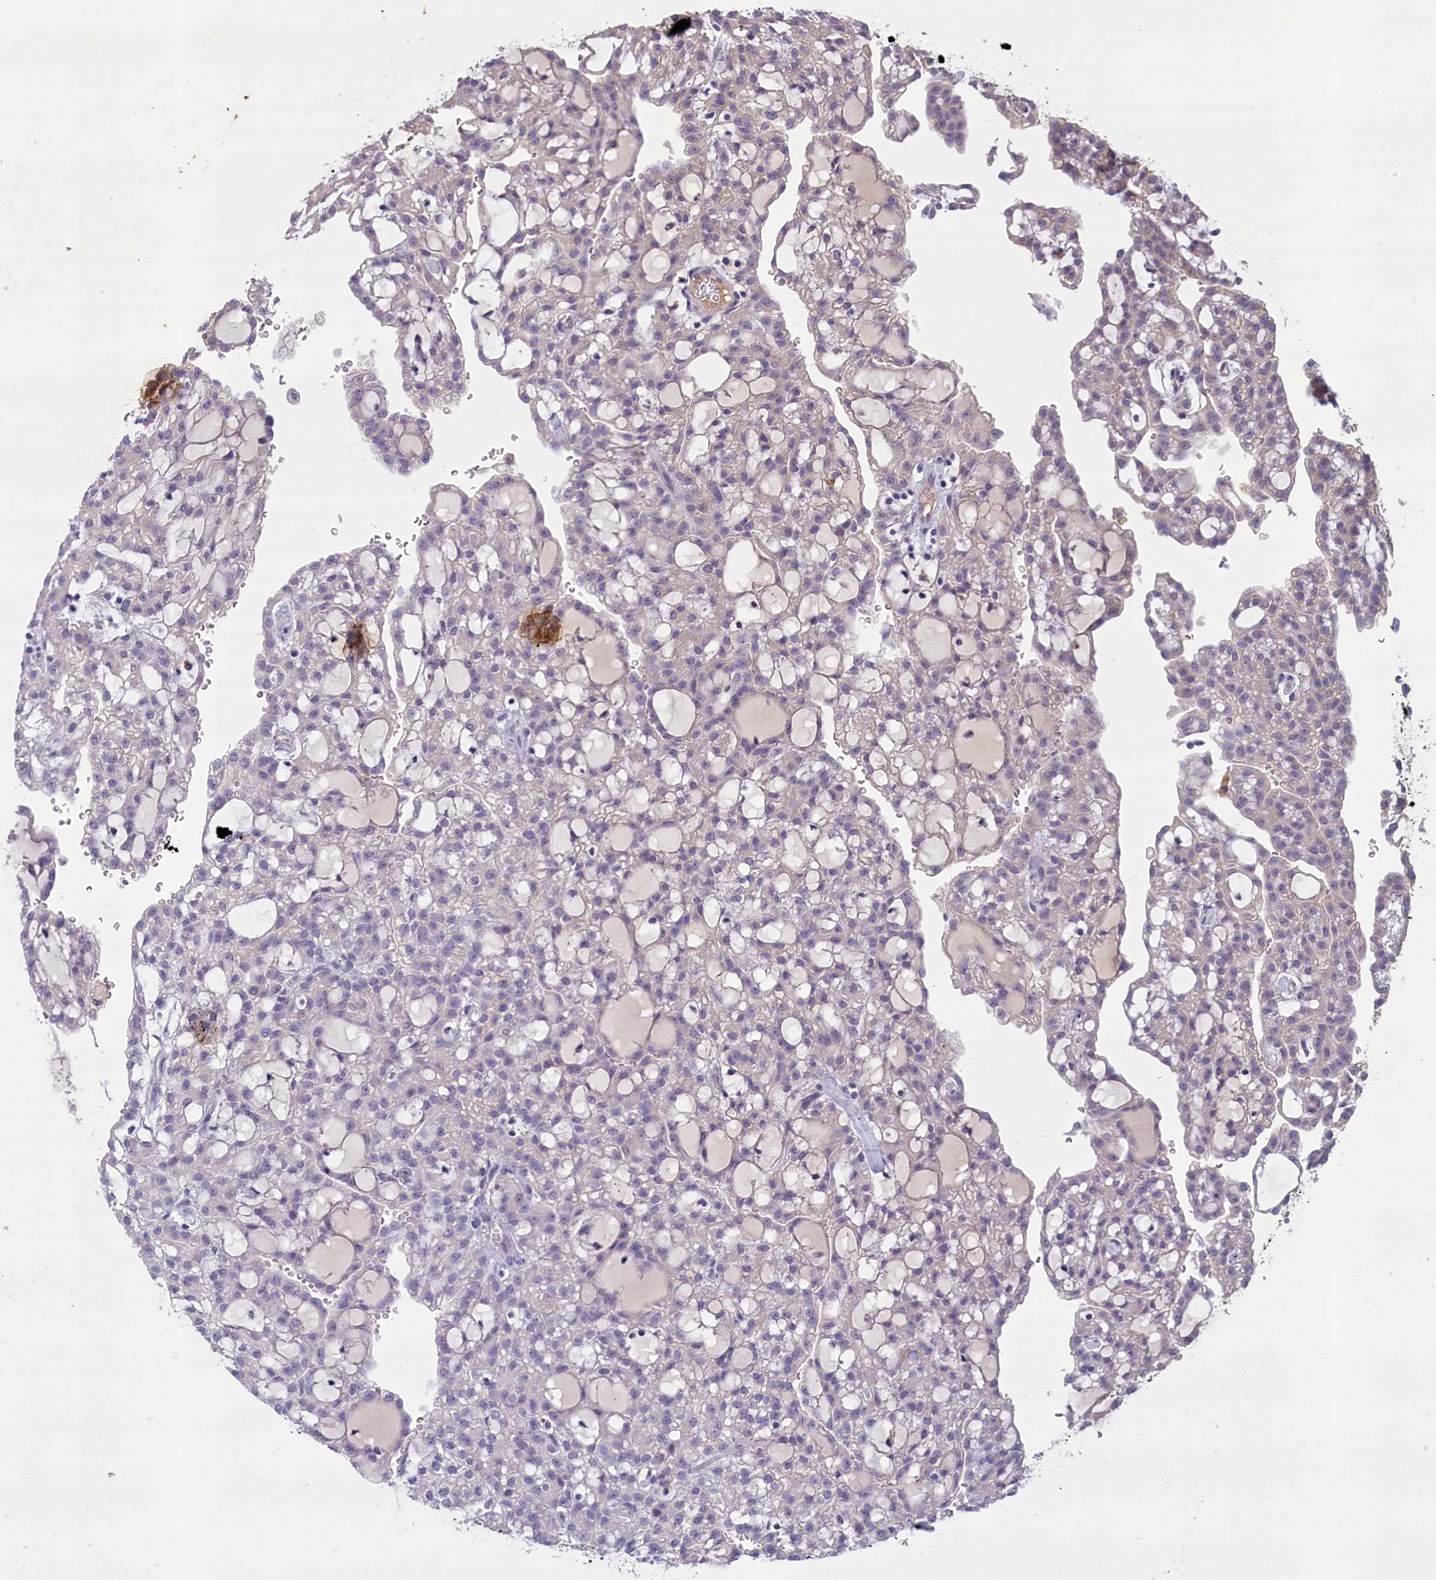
{"staining": {"intensity": "negative", "quantity": "none", "location": "none"}, "tissue": "renal cancer", "cell_type": "Tumor cells", "image_type": "cancer", "snomed": [{"axis": "morphology", "description": "Adenocarcinoma, NOS"}, {"axis": "topography", "description": "Kidney"}], "caption": "DAB (3,3'-diaminobenzidine) immunohistochemical staining of adenocarcinoma (renal) exhibits no significant positivity in tumor cells.", "gene": "ATF7IP2", "patient": {"sex": "male", "age": 63}}